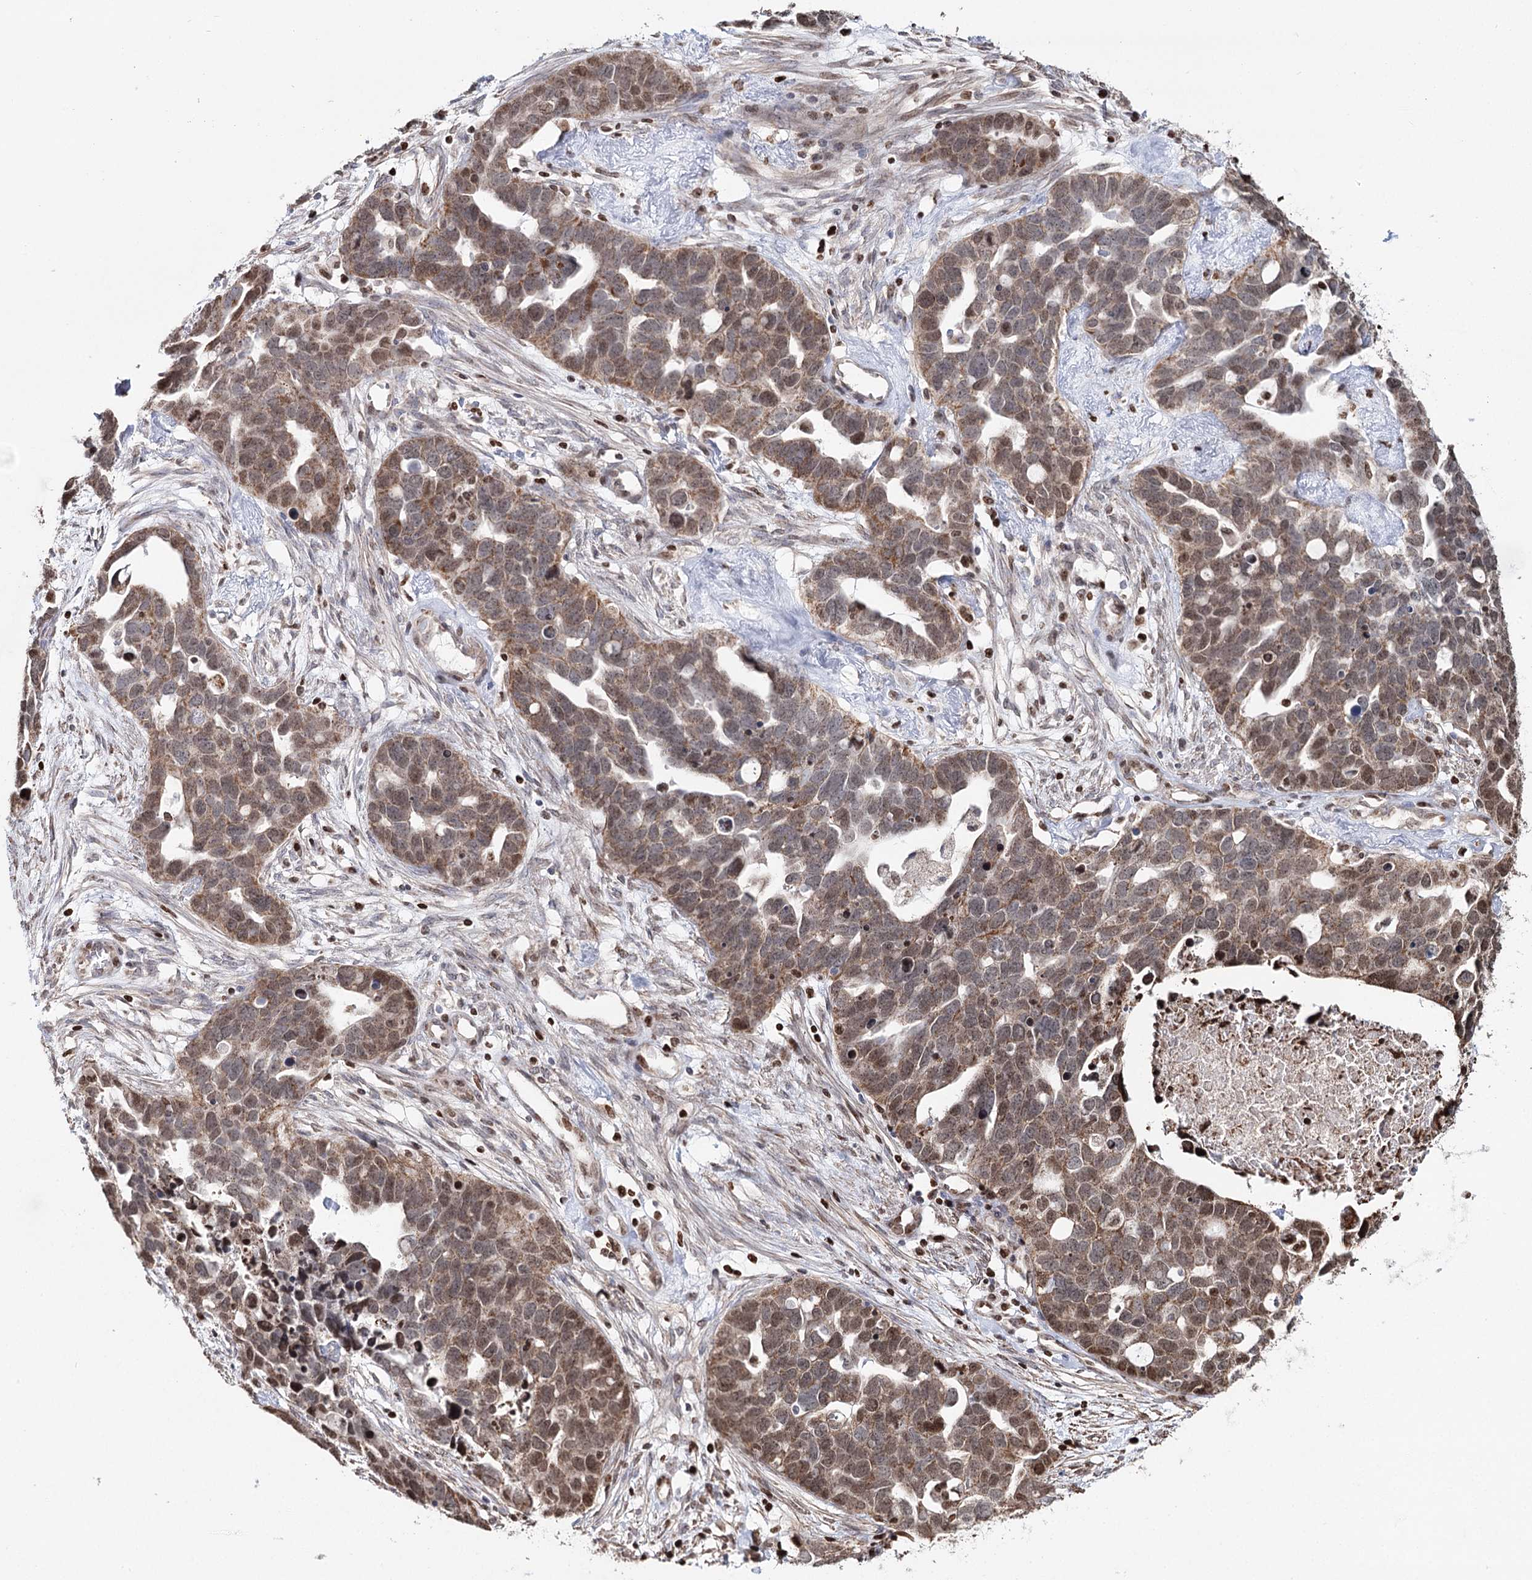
{"staining": {"intensity": "moderate", "quantity": ">75%", "location": "cytoplasmic/membranous,nuclear"}, "tissue": "ovarian cancer", "cell_type": "Tumor cells", "image_type": "cancer", "snomed": [{"axis": "morphology", "description": "Cystadenocarcinoma, serous, NOS"}, {"axis": "topography", "description": "Ovary"}], "caption": "The micrograph exhibits staining of ovarian cancer (serous cystadenocarcinoma), revealing moderate cytoplasmic/membranous and nuclear protein staining (brown color) within tumor cells. The protein is shown in brown color, while the nuclei are stained blue.", "gene": "PDHX", "patient": {"sex": "female", "age": 54}}